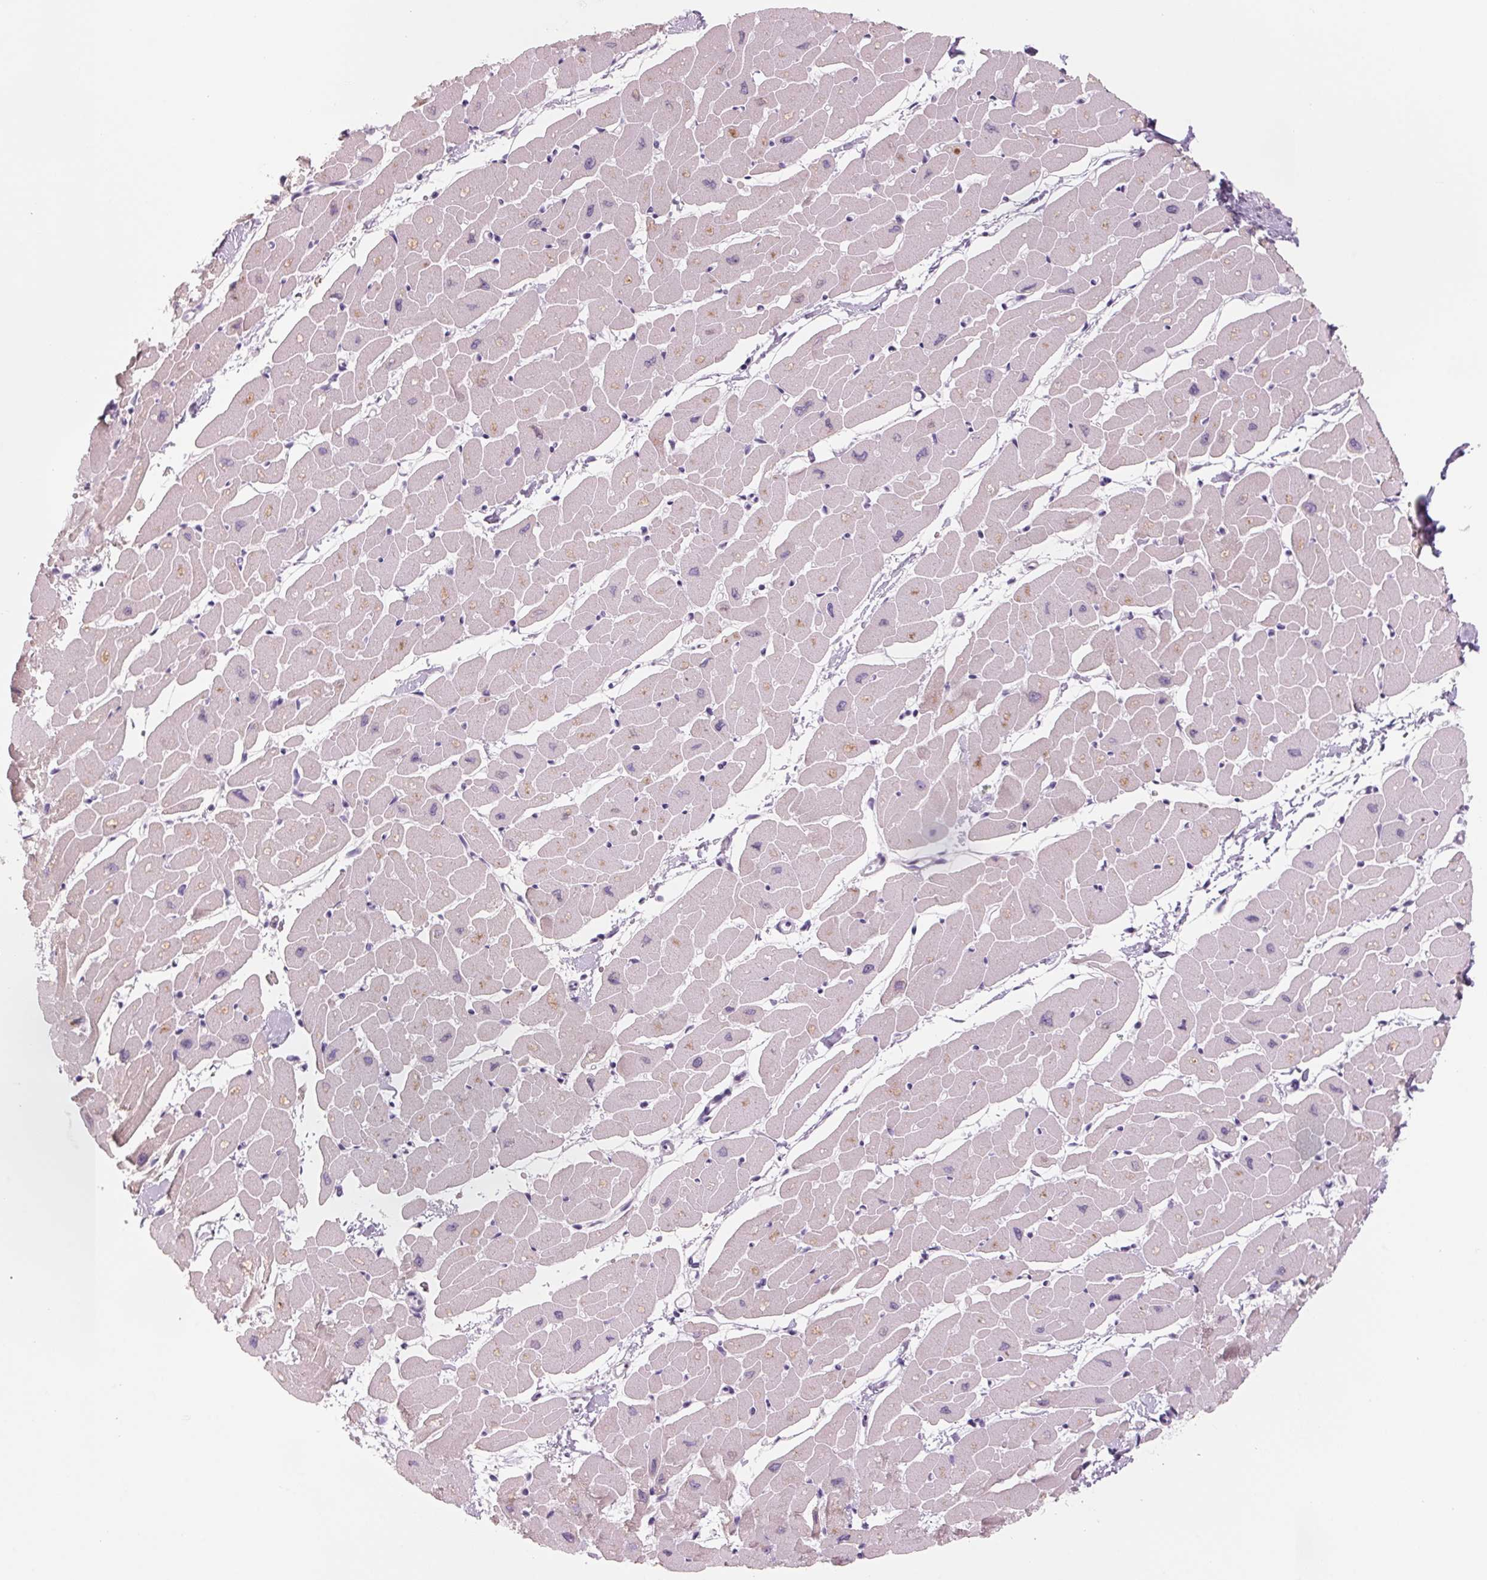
{"staining": {"intensity": "weak", "quantity": "25%-75%", "location": "cytoplasmic/membranous,nuclear"}, "tissue": "heart muscle", "cell_type": "Cardiomyocytes", "image_type": "normal", "snomed": [{"axis": "morphology", "description": "Normal tissue, NOS"}, {"axis": "topography", "description": "Heart"}], "caption": "The micrograph shows a brown stain indicating the presence of a protein in the cytoplasmic/membranous,nuclear of cardiomyocytes in heart muscle. (IHC, brightfield microscopy, high magnification).", "gene": "DNTTIP2", "patient": {"sex": "male", "age": 57}}